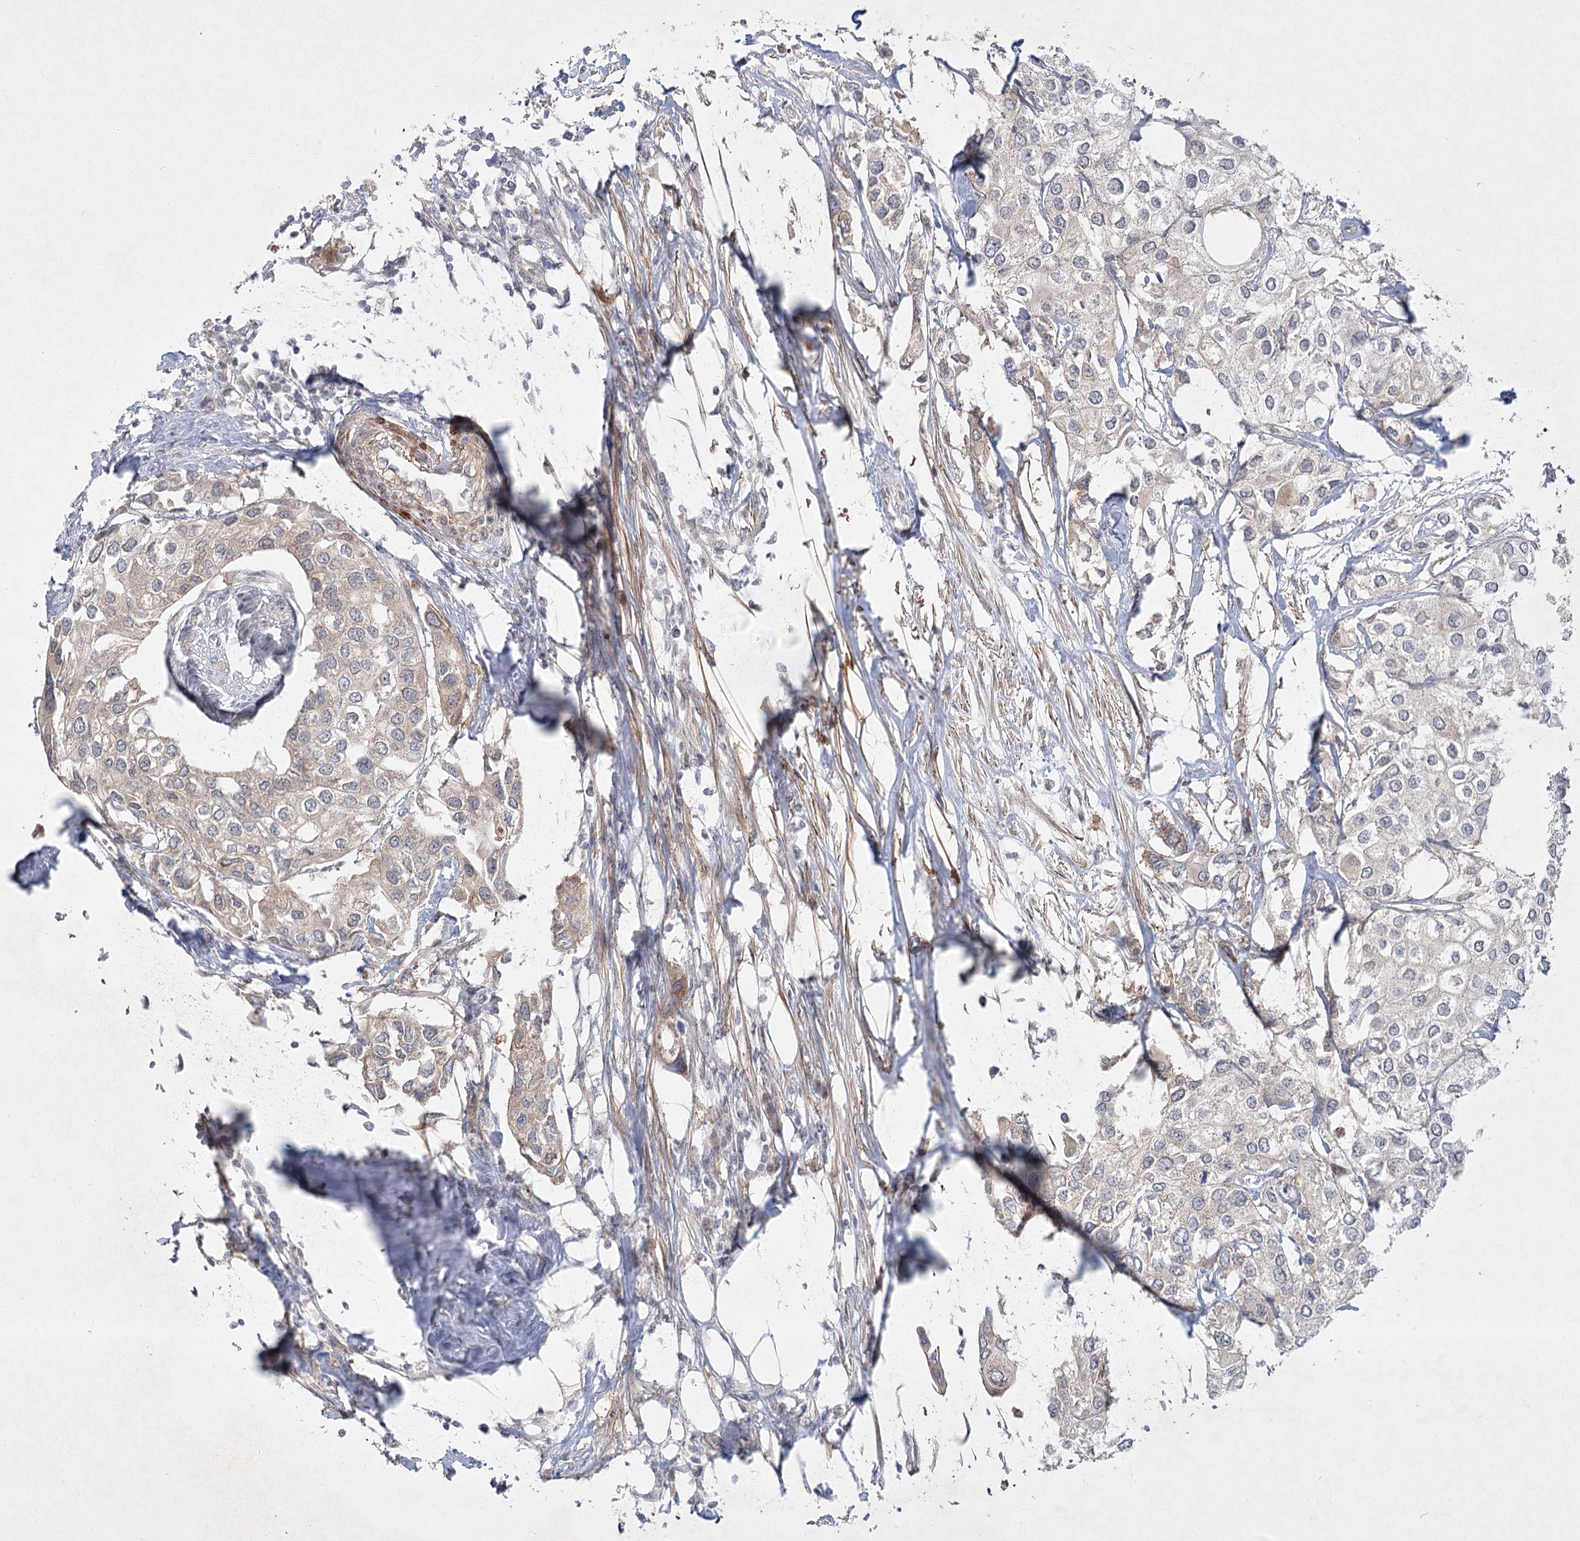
{"staining": {"intensity": "weak", "quantity": "<25%", "location": "cytoplasmic/membranous"}, "tissue": "urothelial cancer", "cell_type": "Tumor cells", "image_type": "cancer", "snomed": [{"axis": "morphology", "description": "Urothelial carcinoma, High grade"}, {"axis": "topography", "description": "Urinary bladder"}], "caption": "DAB immunohistochemical staining of high-grade urothelial carcinoma displays no significant positivity in tumor cells.", "gene": "SH2D3A", "patient": {"sex": "male", "age": 64}}